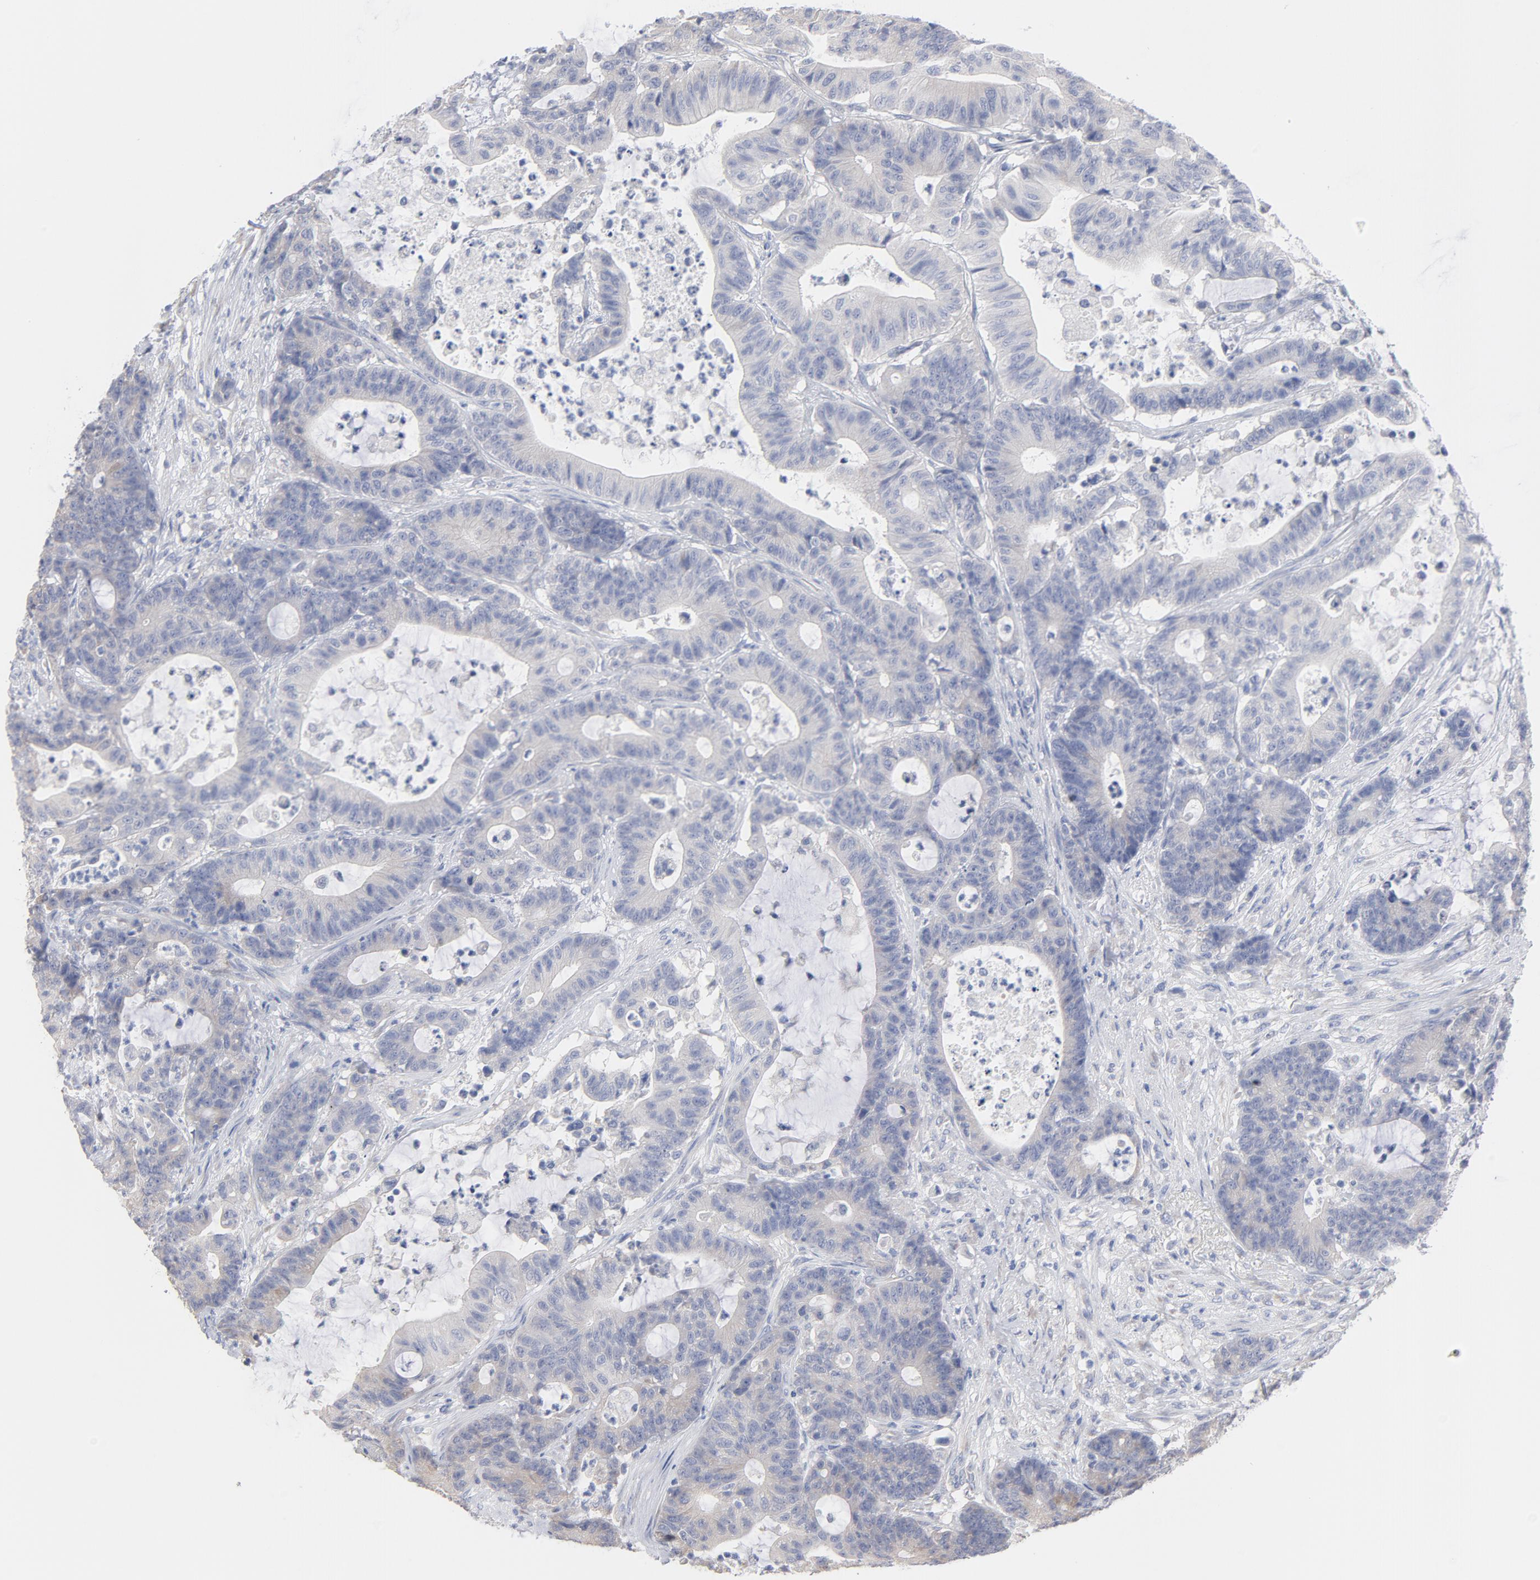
{"staining": {"intensity": "weak", "quantity": "<25%", "location": "cytoplasmic/membranous"}, "tissue": "colorectal cancer", "cell_type": "Tumor cells", "image_type": "cancer", "snomed": [{"axis": "morphology", "description": "Adenocarcinoma, NOS"}, {"axis": "topography", "description": "Colon"}], "caption": "Histopathology image shows no protein expression in tumor cells of colorectal cancer (adenocarcinoma) tissue. The staining is performed using DAB (3,3'-diaminobenzidine) brown chromogen with nuclei counter-stained in using hematoxylin.", "gene": "CPE", "patient": {"sex": "female", "age": 84}}